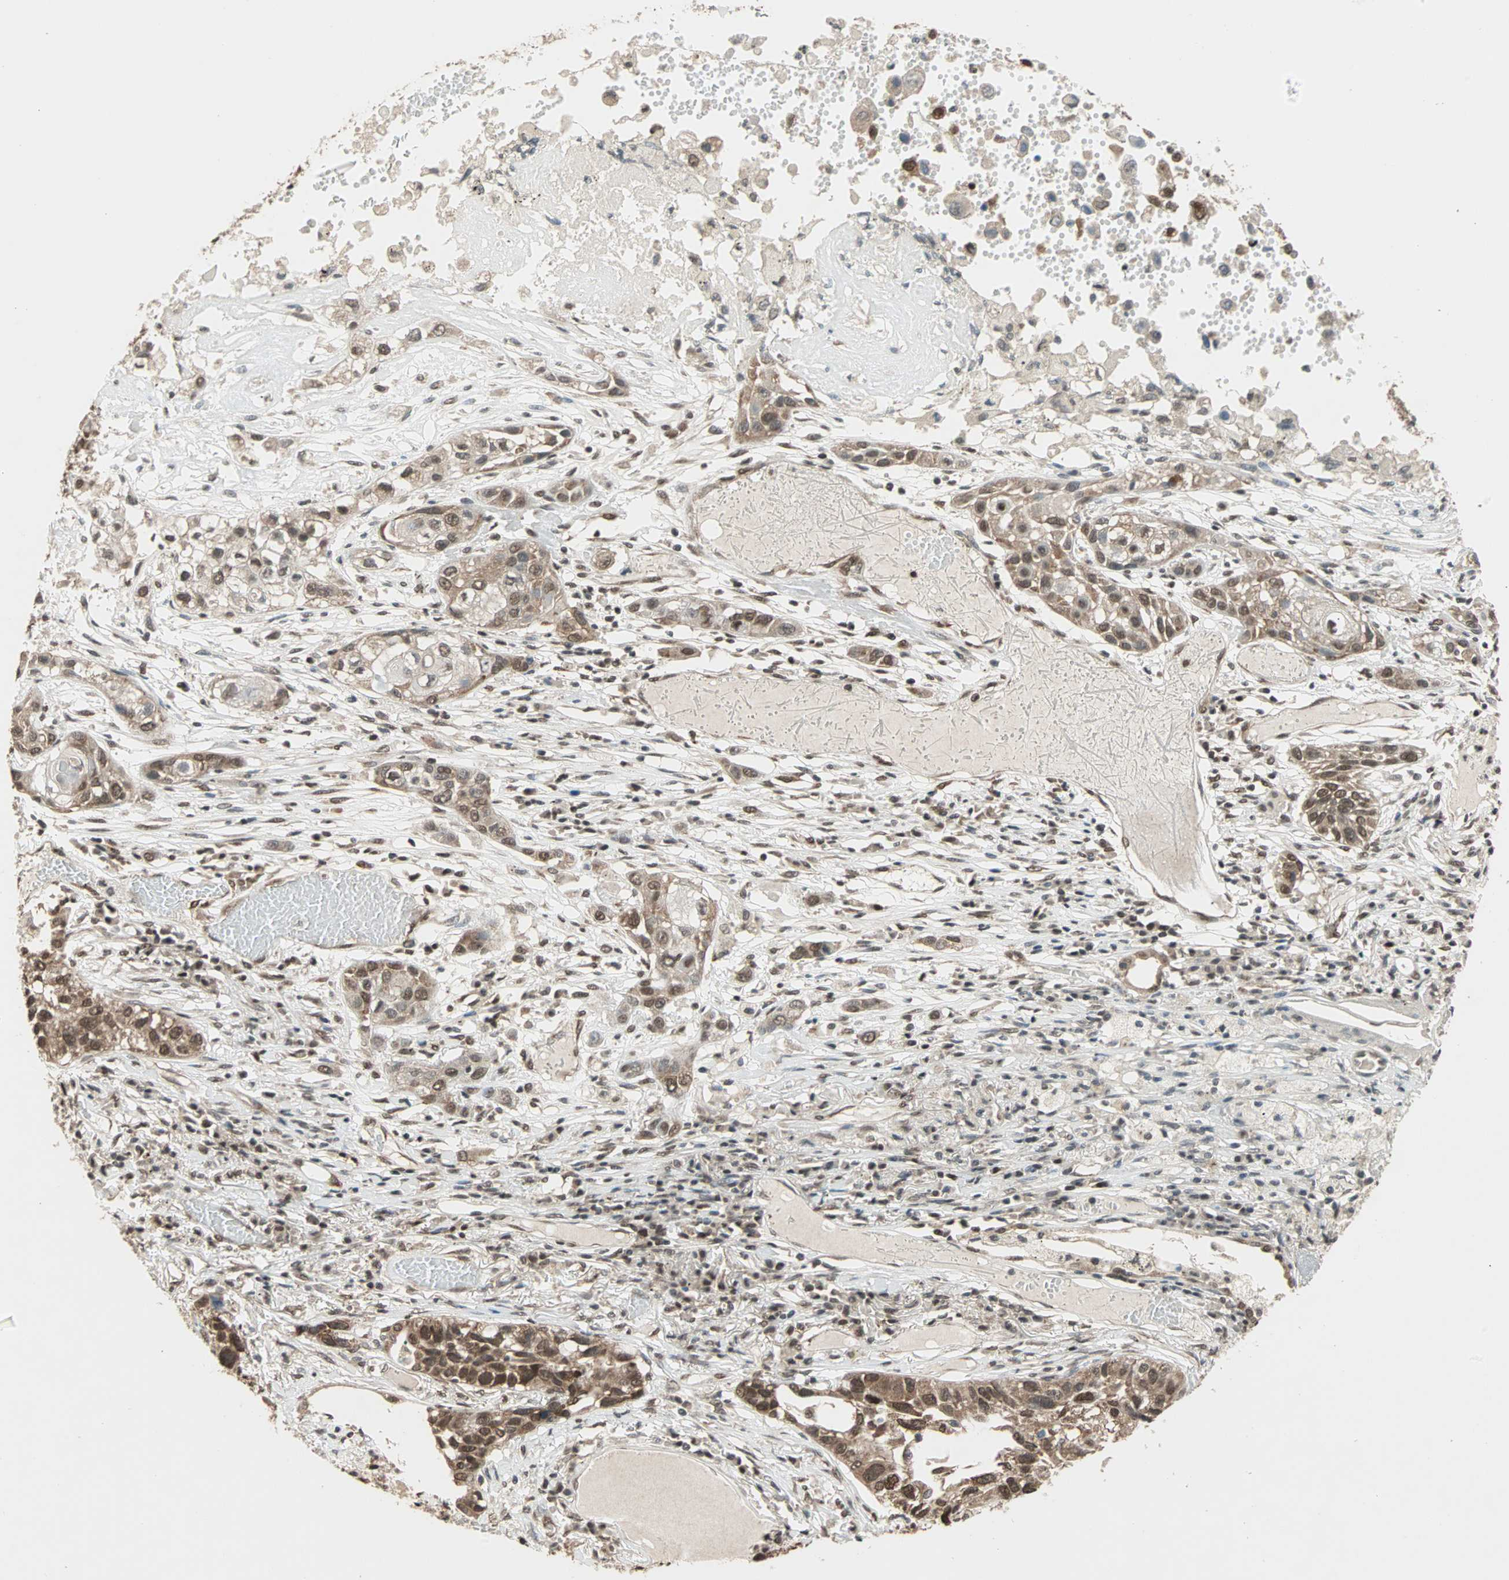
{"staining": {"intensity": "moderate", "quantity": ">75%", "location": "nuclear"}, "tissue": "lung cancer", "cell_type": "Tumor cells", "image_type": "cancer", "snomed": [{"axis": "morphology", "description": "Squamous cell carcinoma, NOS"}, {"axis": "topography", "description": "Lung"}], "caption": "This is a histology image of IHC staining of lung cancer, which shows moderate positivity in the nuclear of tumor cells.", "gene": "DAZAP1", "patient": {"sex": "male", "age": 71}}